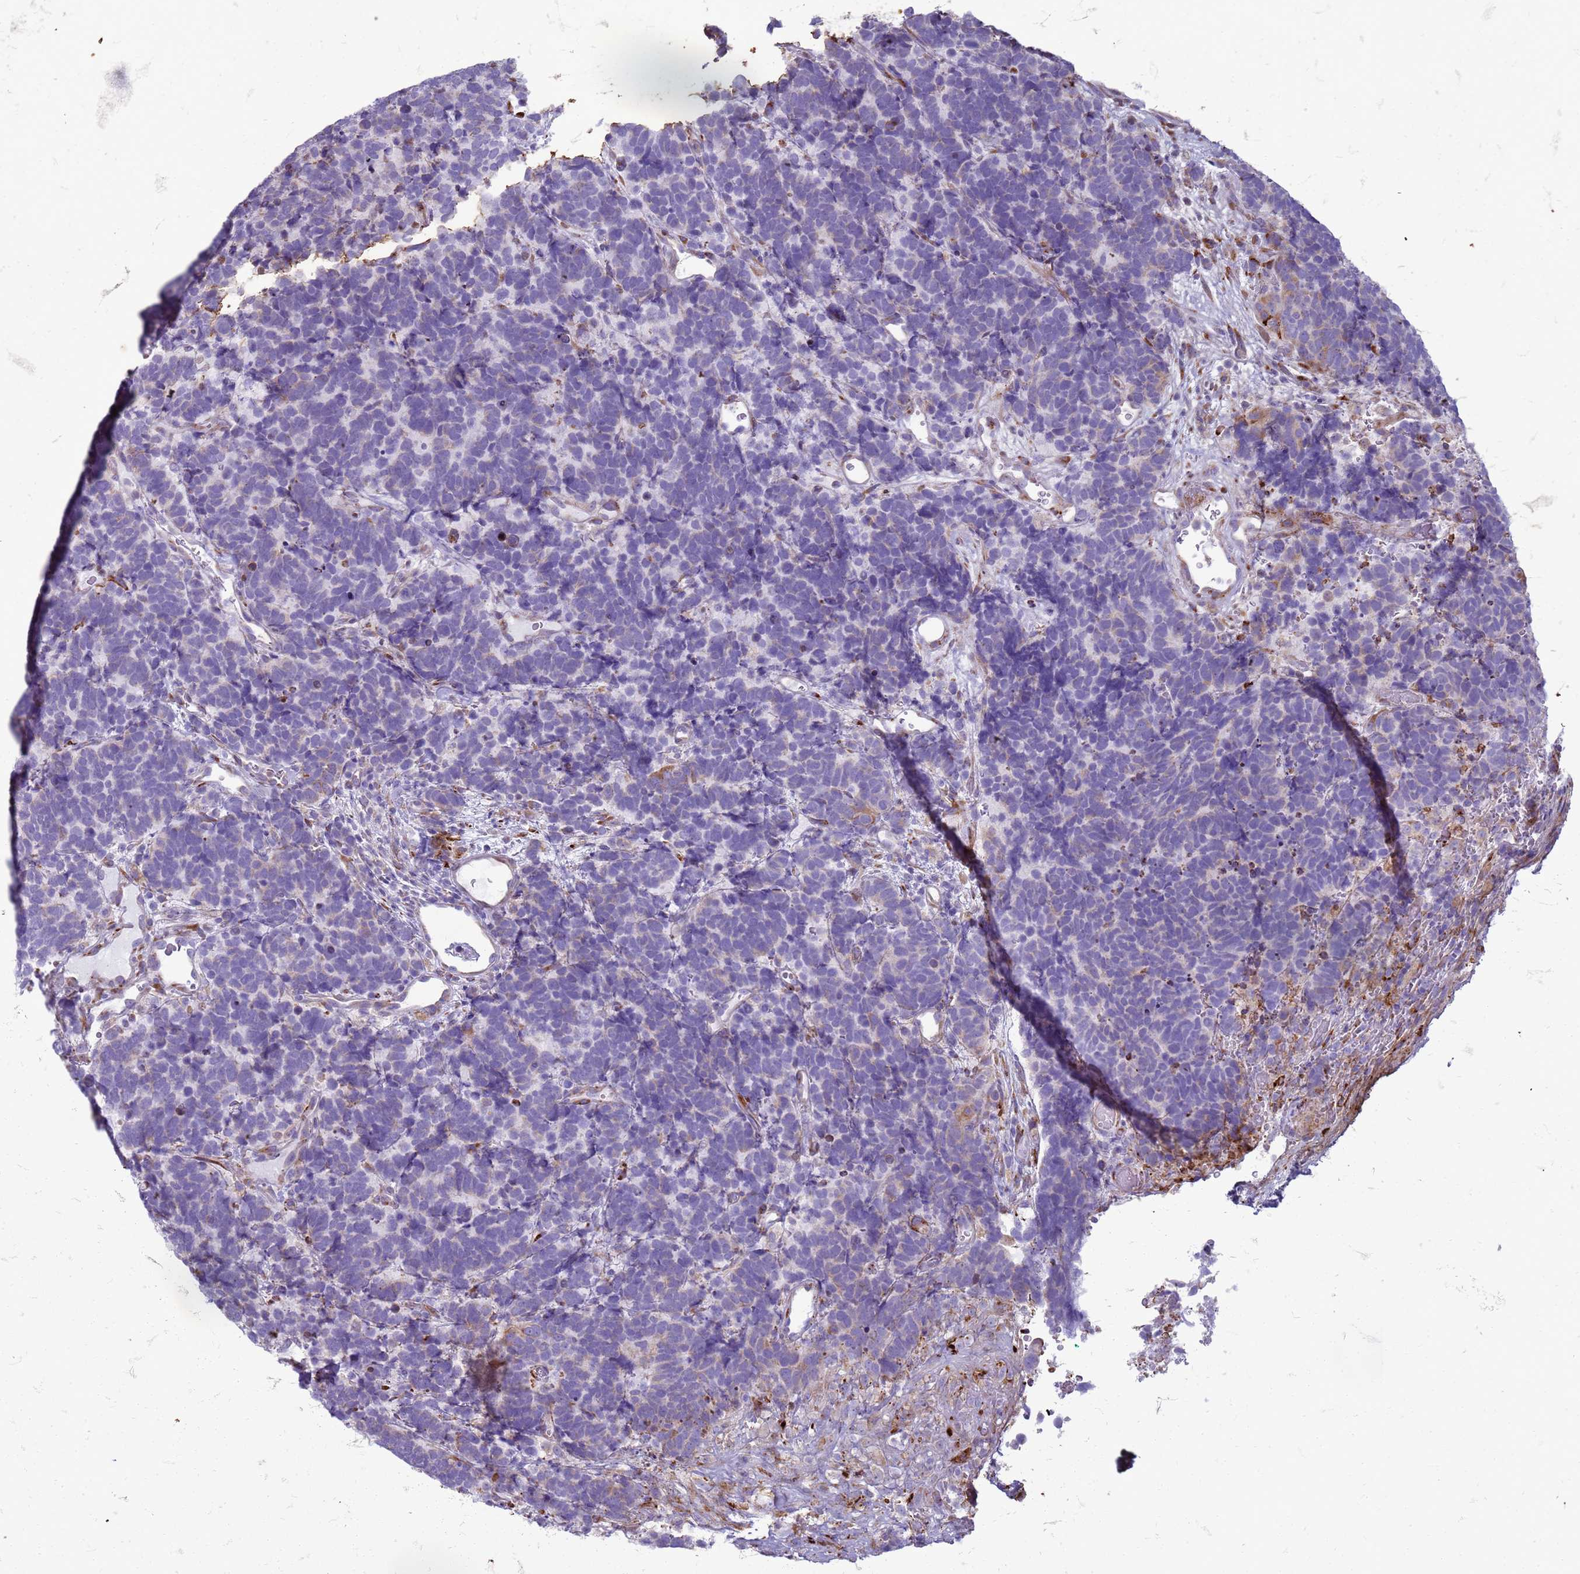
{"staining": {"intensity": "negative", "quantity": "none", "location": "none"}, "tissue": "carcinoid", "cell_type": "Tumor cells", "image_type": "cancer", "snomed": [{"axis": "morphology", "description": "Carcinoma, NOS"}, {"axis": "morphology", "description": "Carcinoid, malignant, NOS"}, {"axis": "topography", "description": "Urinary bladder"}], "caption": "Tumor cells are negative for protein expression in human carcinoid. (Immunohistochemistry, brightfield microscopy, high magnification).", "gene": "PDK3", "patient": {"sex": "male", "age": 57}}